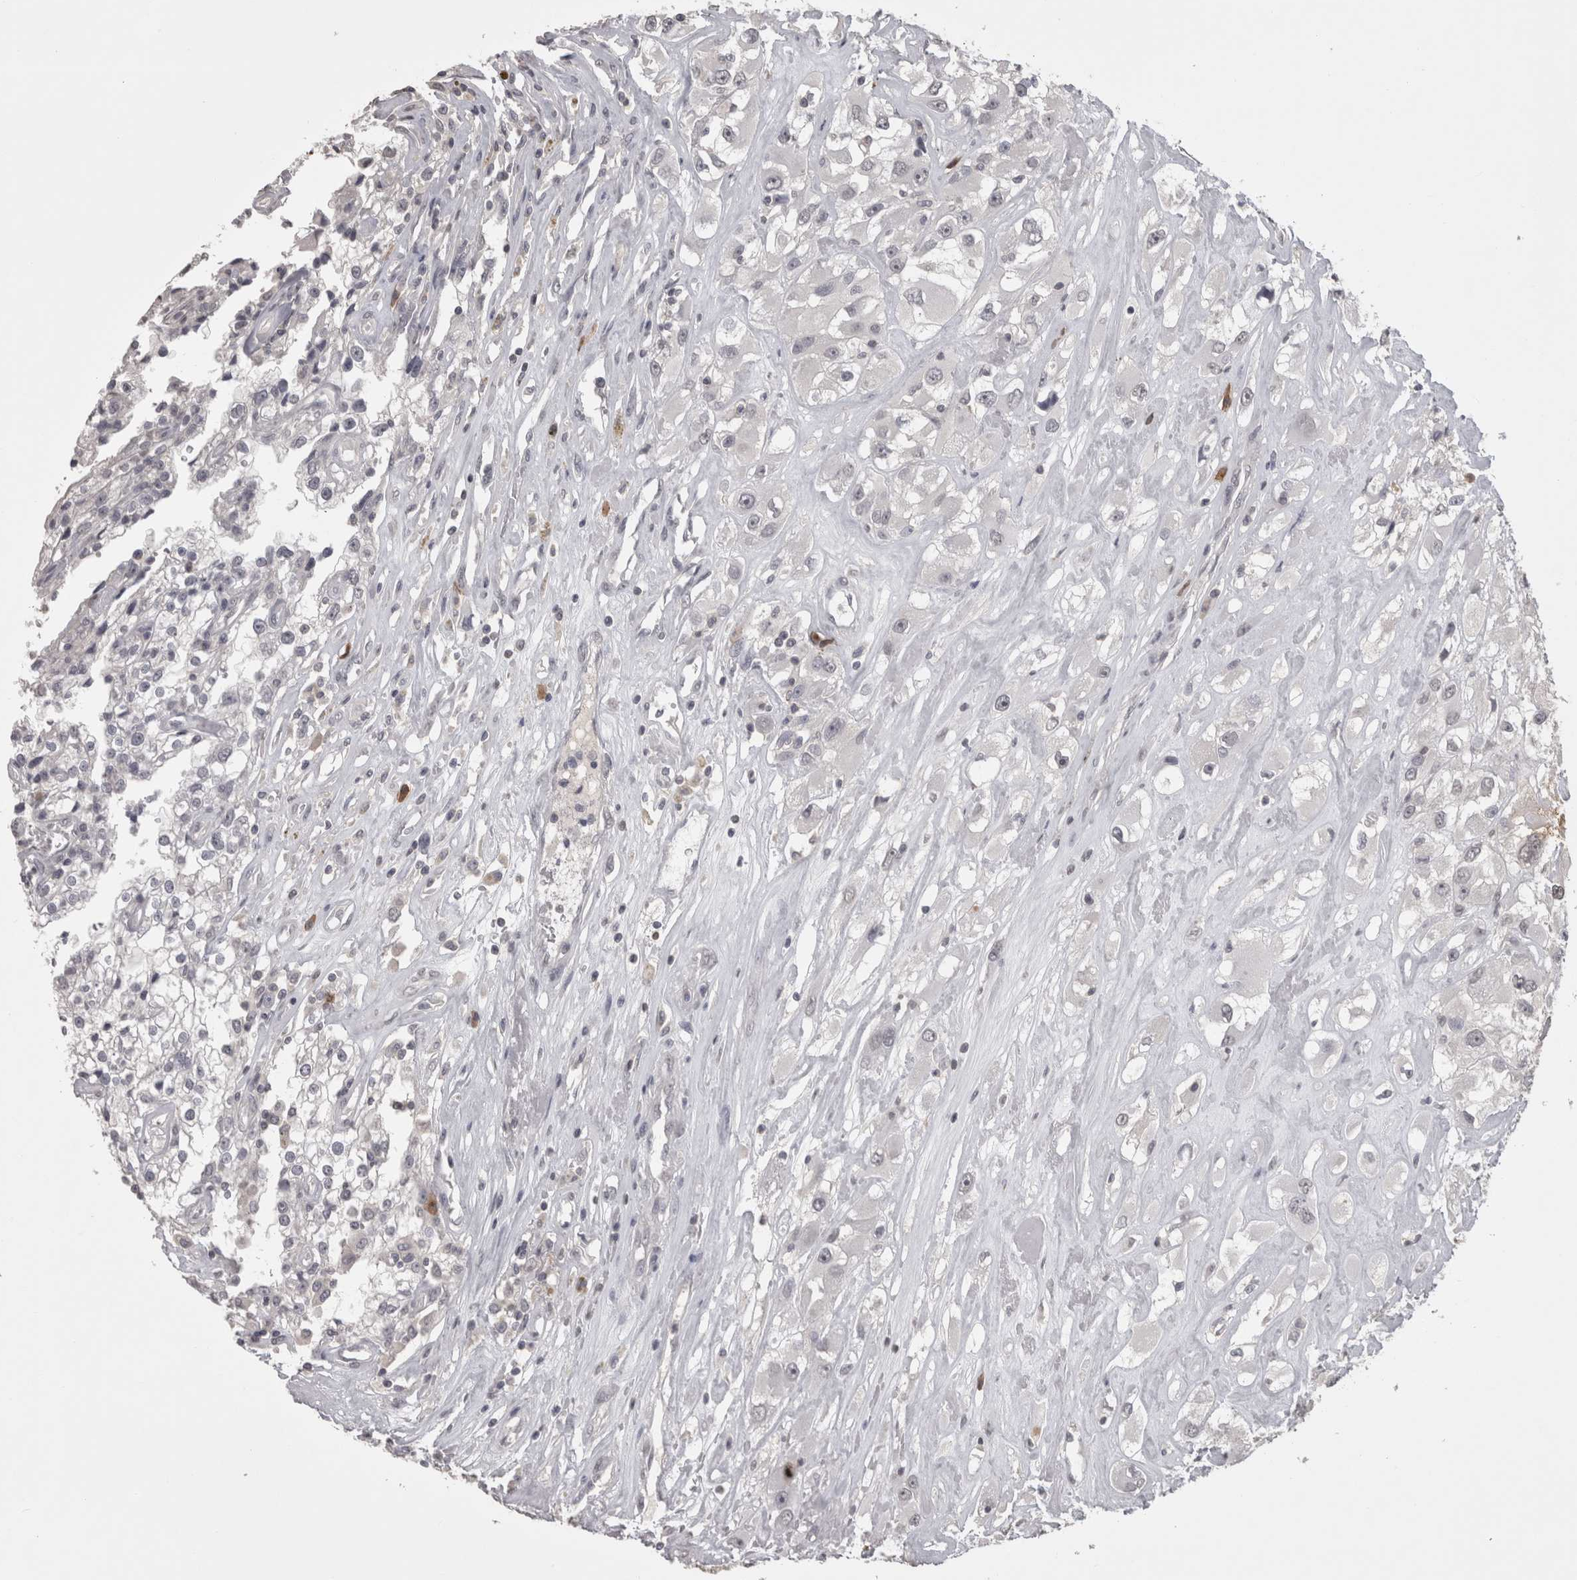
{"staining": {"intensity": "negative", "quantity": "none", "location": "none"}, "tissue": "renal cancer", "cell_type": "Tumor cells", "image_type": "cancer", "snomed": [{"axis": "morphology", "description": "Adenocarcinoma, NOS"}, {"axis": "topography", "description": "Kidney"}], "caption": "Tumor cells are negative for brown protein staining in renal adenocarcinoma.", "gene": "LAX1", "patient": {"sex": "female", "age": 52}}